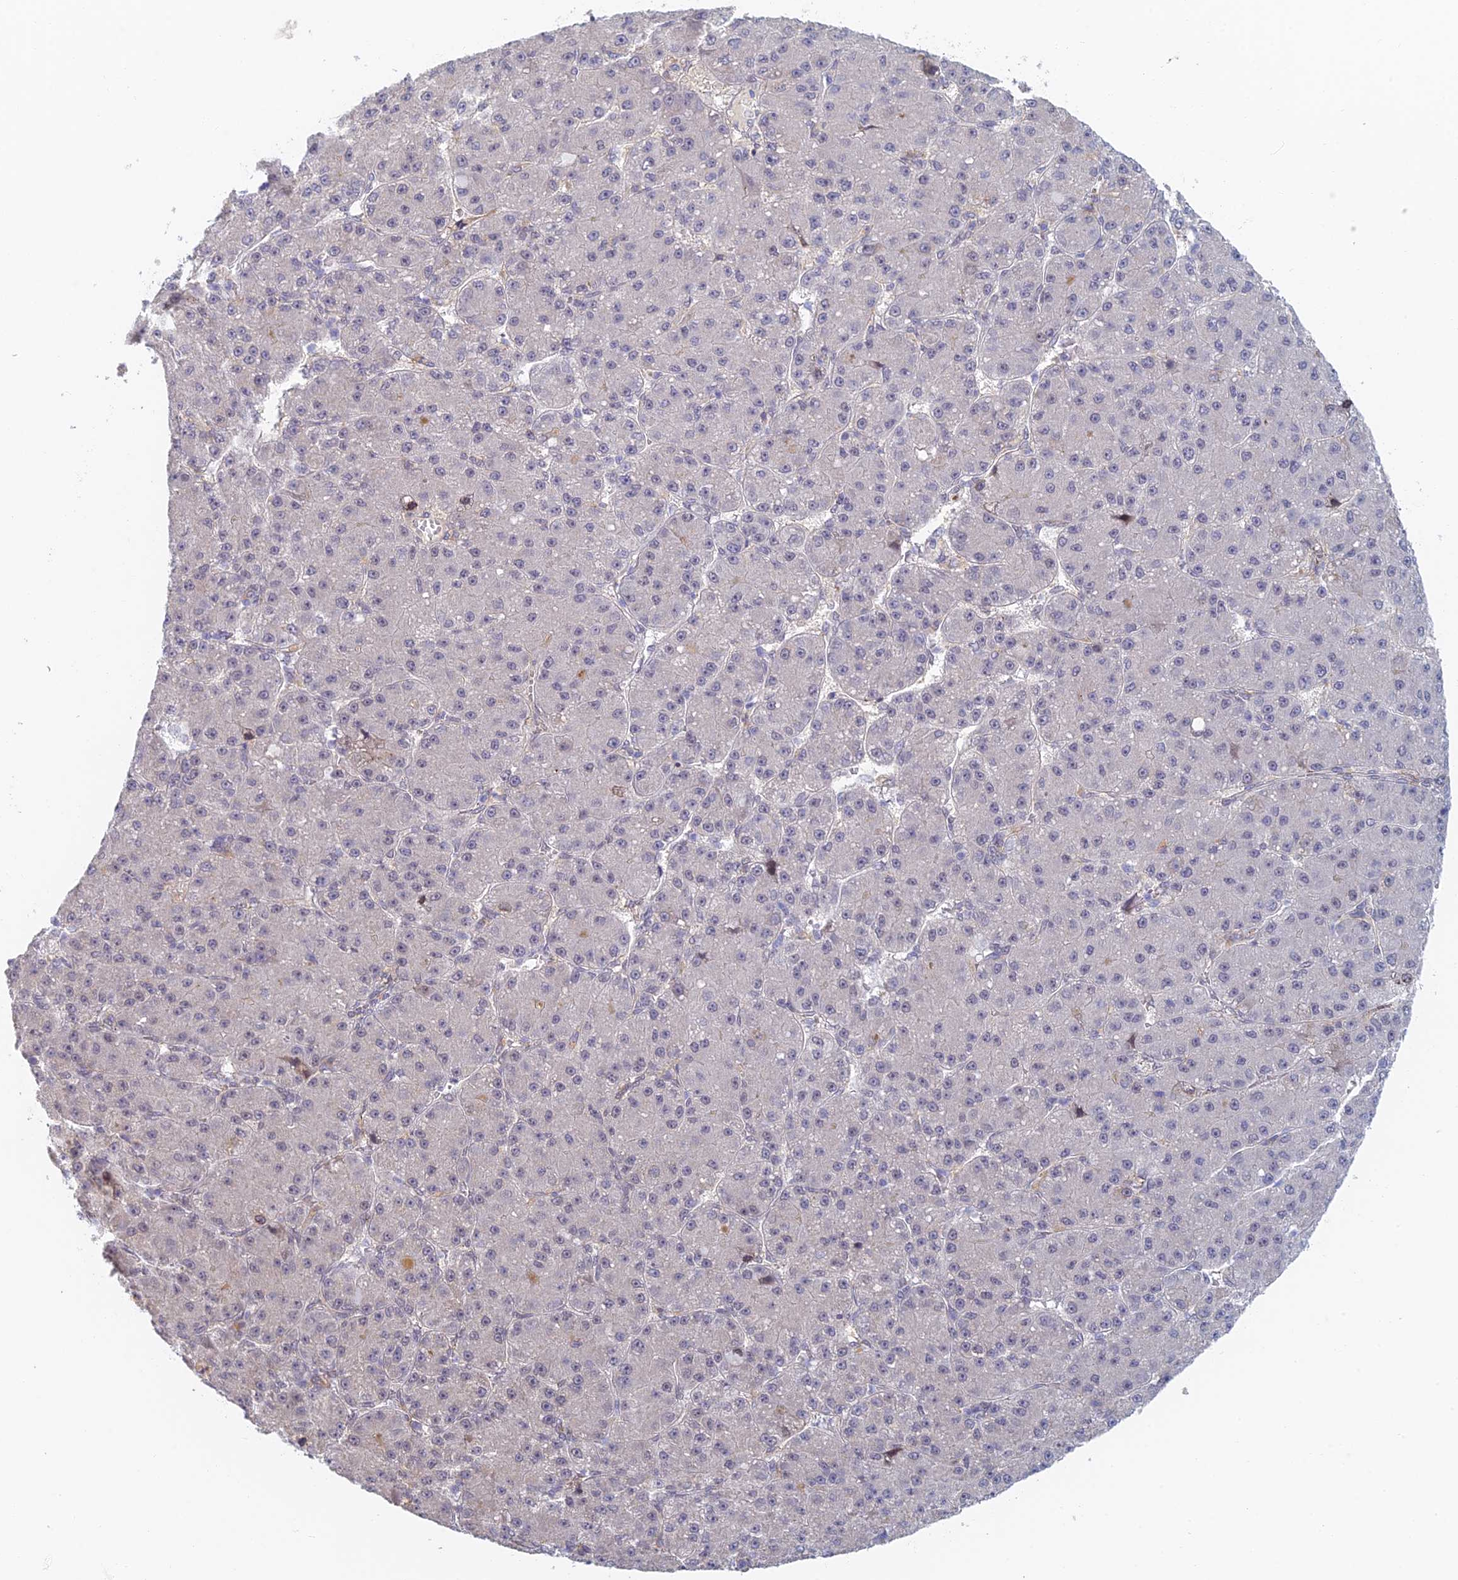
{"staining": {"intensity": "negative", "quantity": "none", "location": "none"}, "tissue": "liver cancer", "cell_type": "Tumor cells", "image_type": "cancer", "snomed": [{"axis": "morphology", "description": "Carcinoma, Hepatocellular, NOS"}, {"axis": "topography", "description": "Liver"}], "caption": "The IHC photomicrograph has no significant staining in tumor cells of liver cancer tissue.", "gene": "ZUP1", "patient": {"sex": "male", "age": 67}}